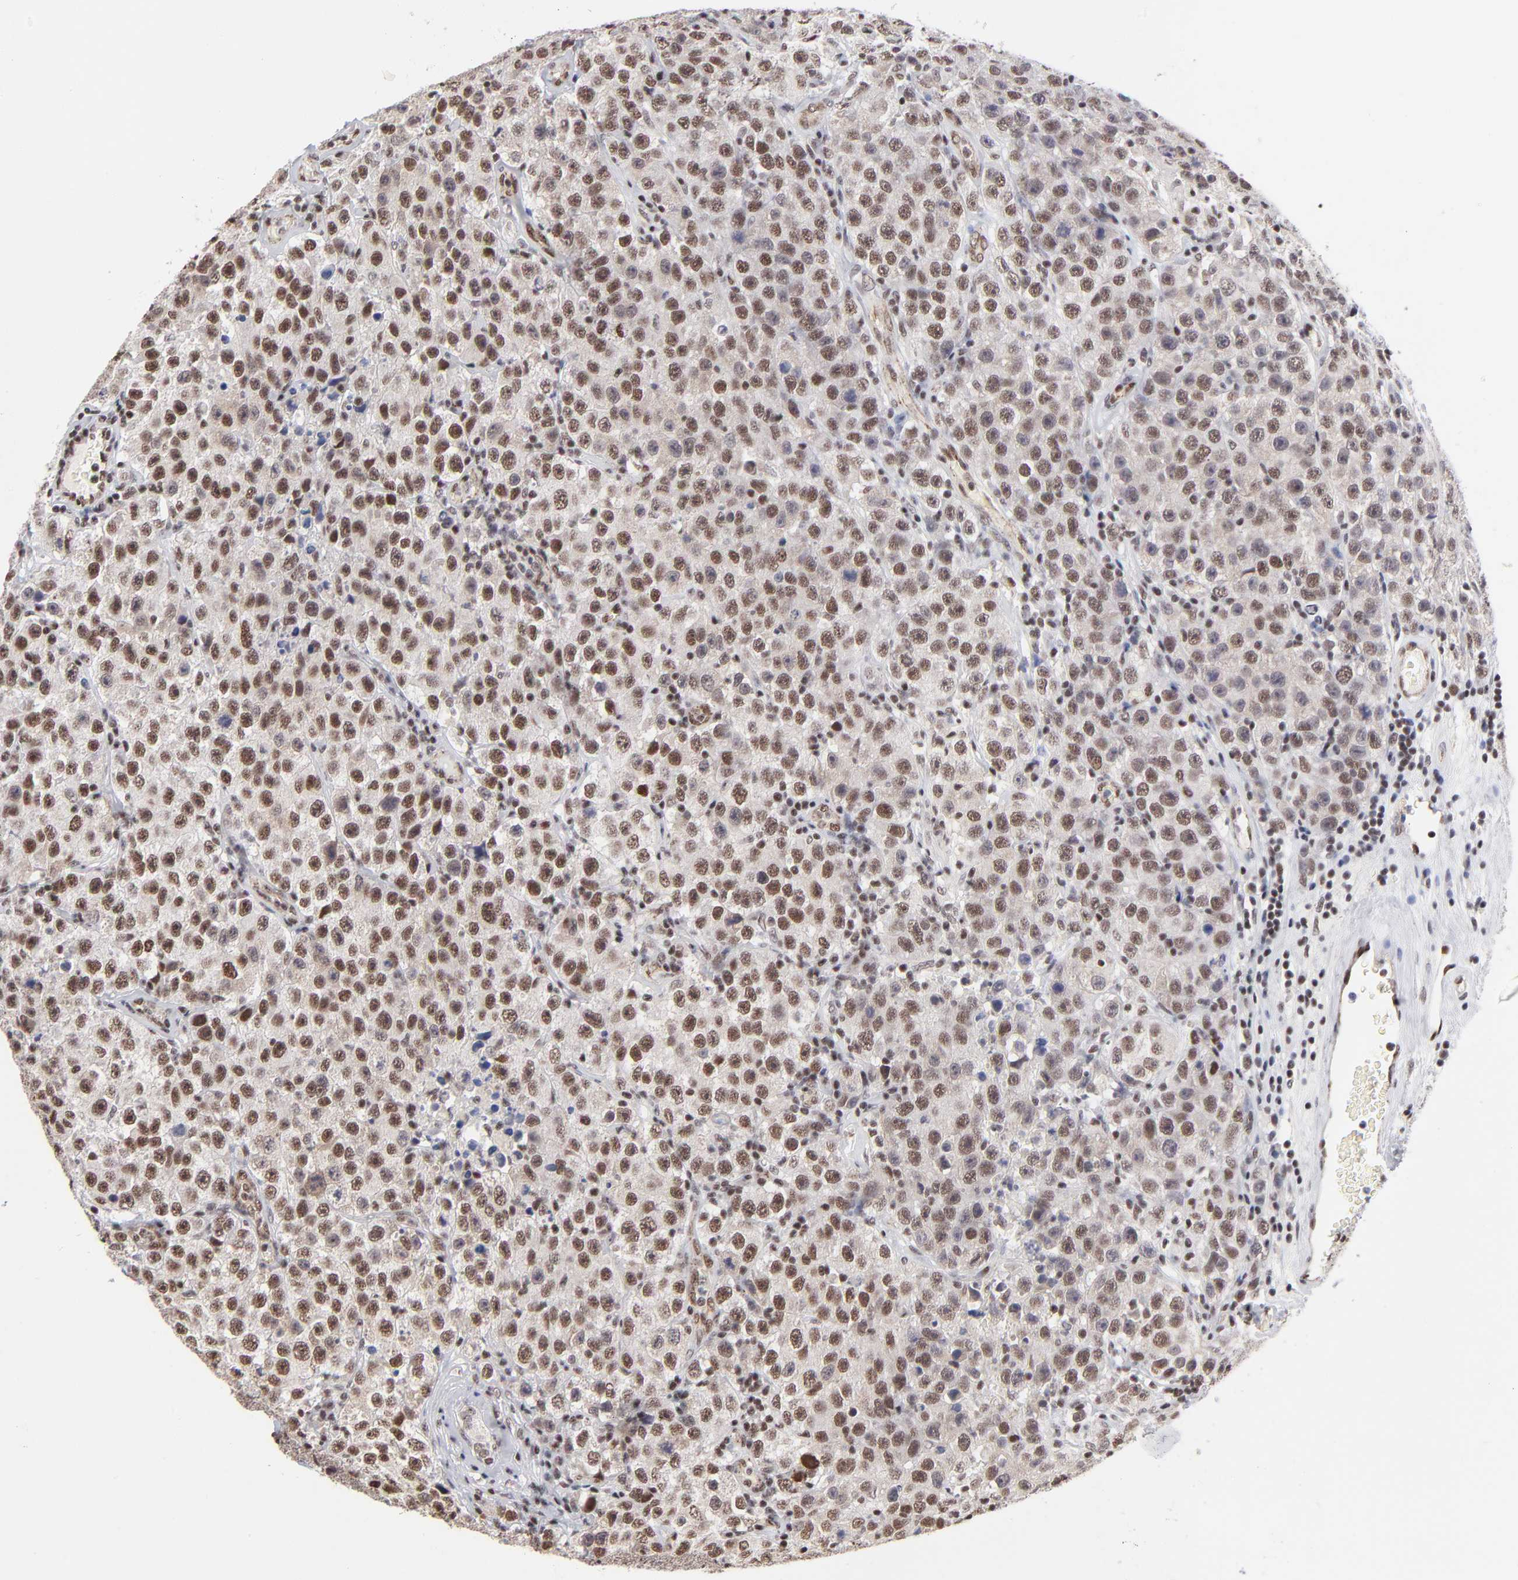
{"staining": {"intensity": "moderate", "quantity": ">75%", "location": "nuclear"}, "tissue": "testis cancer", "cell_type": "Tumor cells", "image_type": "cancer", "snomed": [{"axis": "morphology", "description": "Seminoma, NOS"}, {"axis": "topography", "description": "Testis"}], "caption": "Protein analysis of testis cancer tissue displays moderate nuclear expression in about >75% of tumor cells.", "gene": "GABPA", "patient": {"sex": "male", "age": 52}}